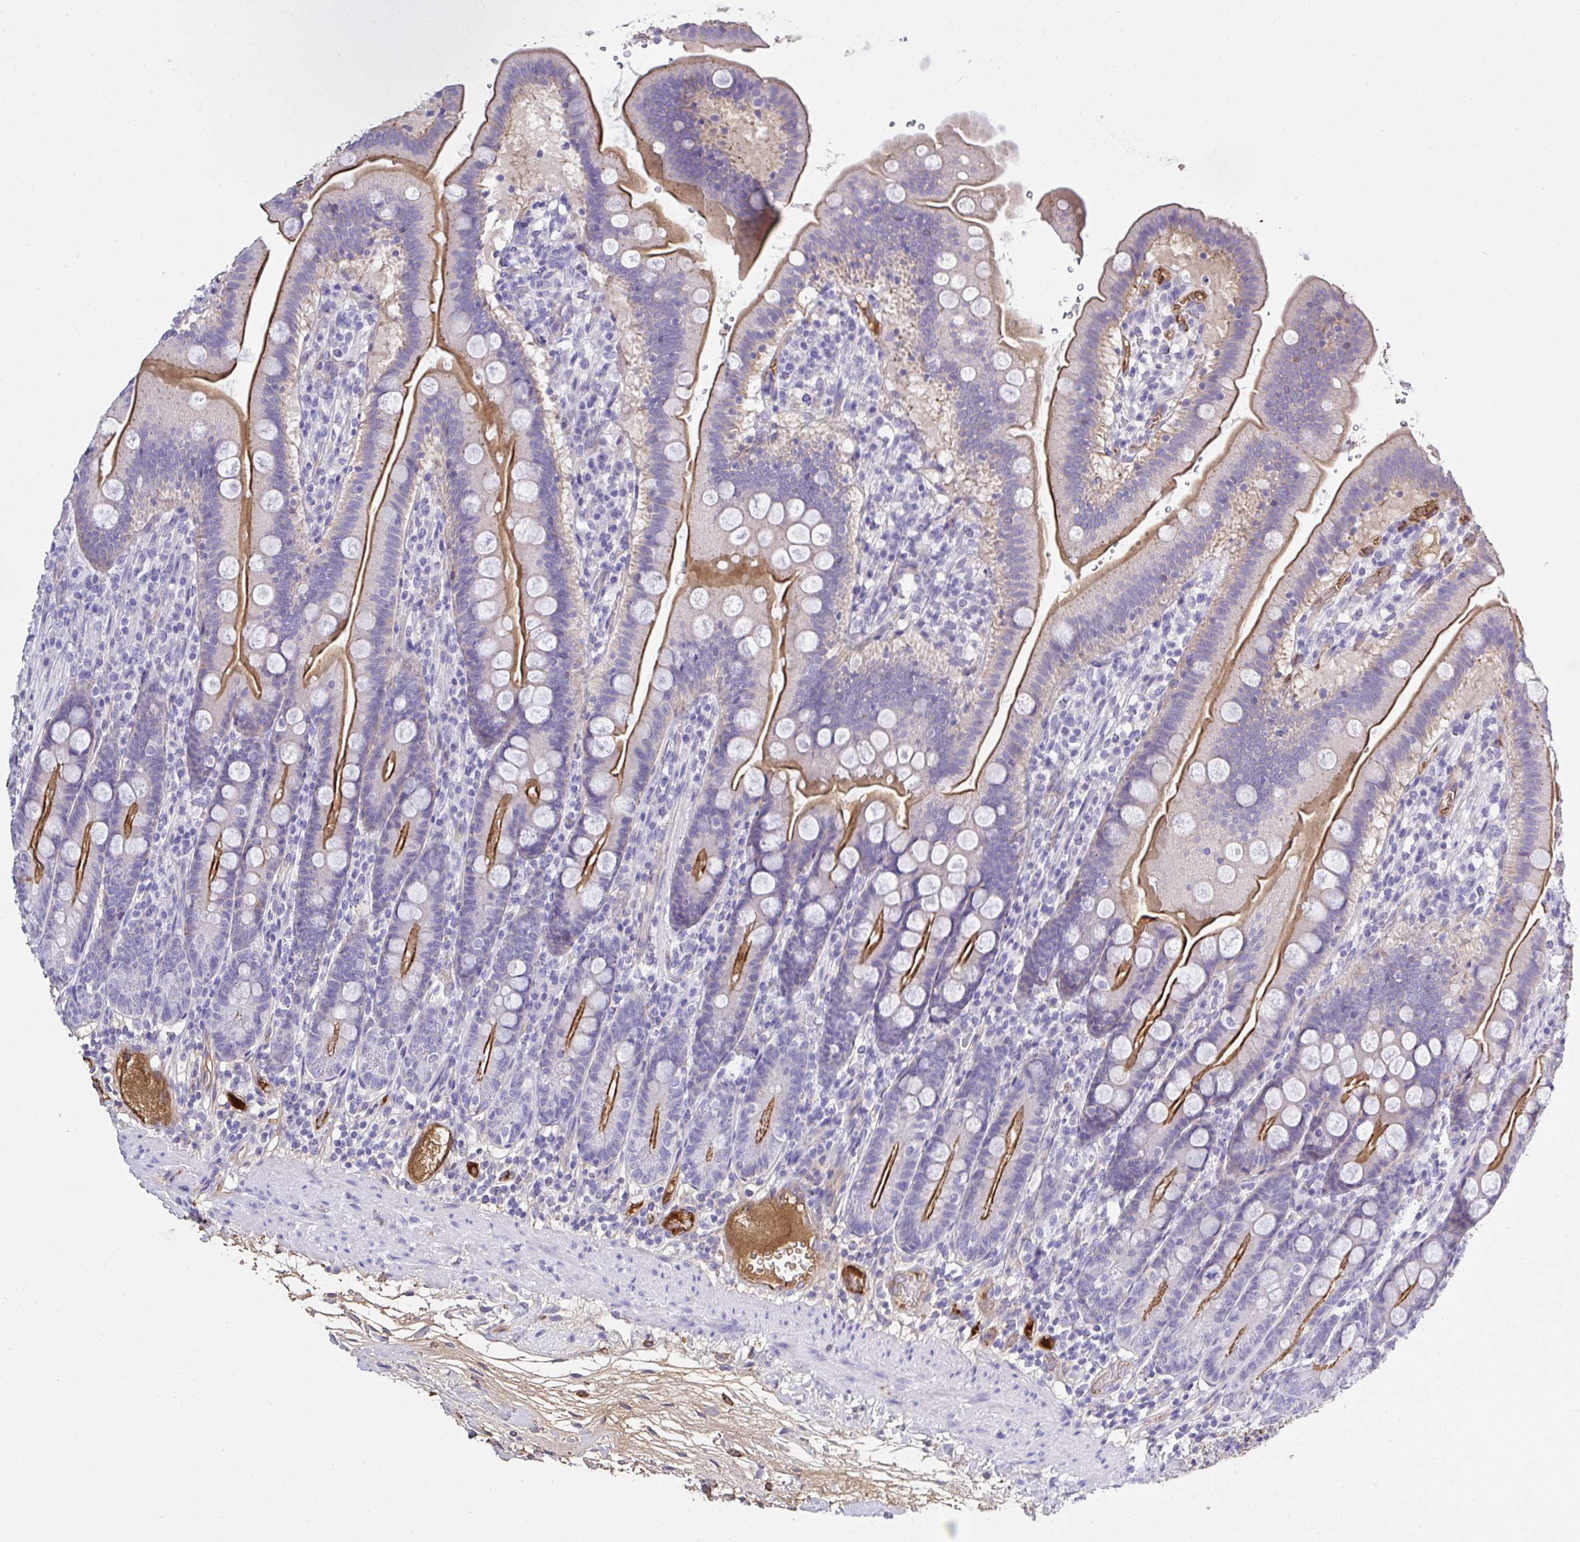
{"staining": {"intensity": "strong", "quantity": ">75%", "location": "cytoplasmic/membranous"}, "tissue": "duodenum", "cell_type": "Glandular cells", "image_type": "normal", "snomed": [{"axis": "morphology", "description": "Normal tissue, NOS"}, {"axis": "topography", "description": "Duodenum"}], "caption": "Glandular cells display high levels of strong cytoplasmic/membranous staining in approximately >75% of cells in normal duodenum.", "gene": "ZNF813", "patient": {"sex": "female", "age": 67}}